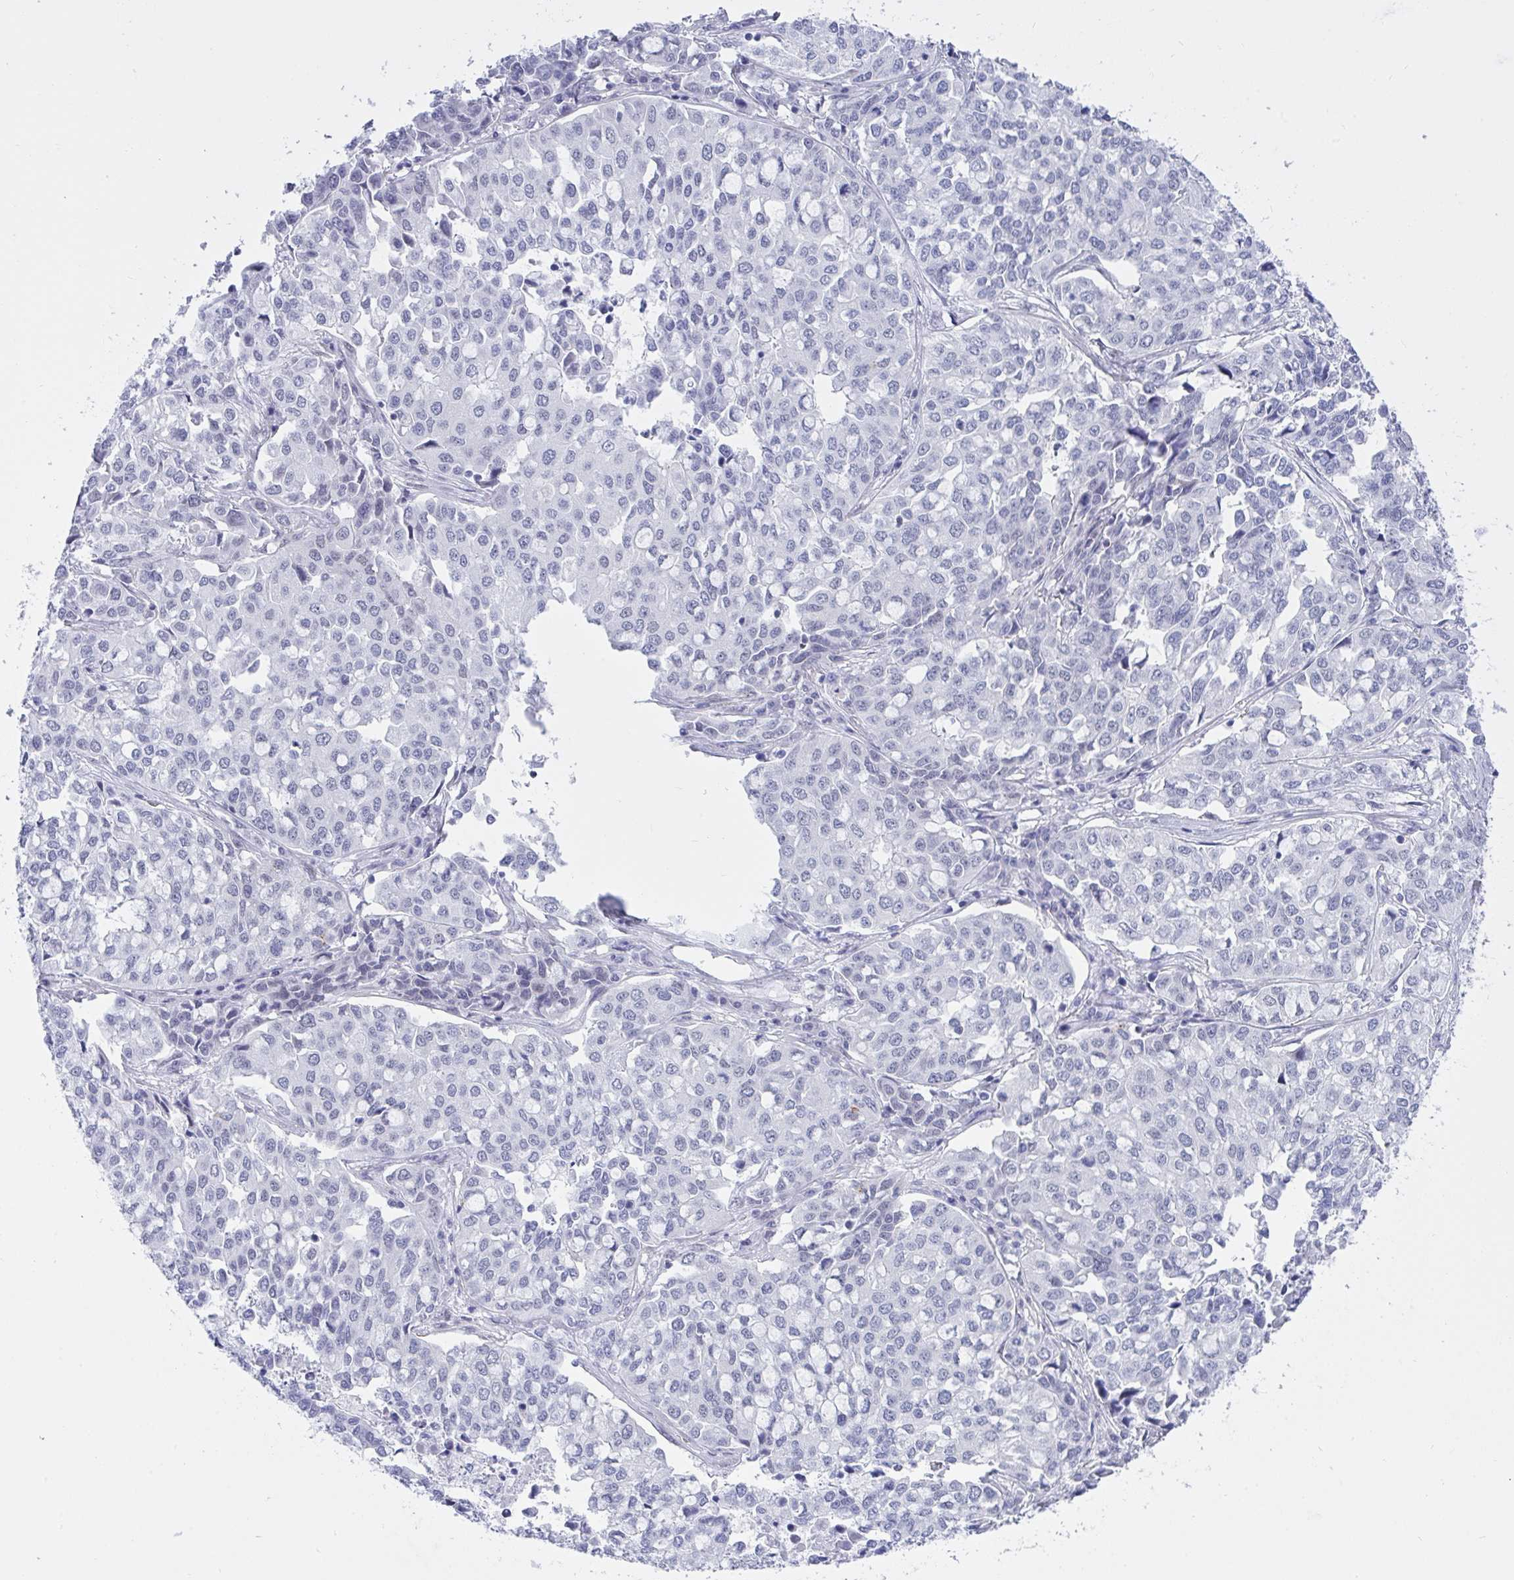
{"staining": {"intensity": "negative", "quantity": "none", "location": "none"}, "tissue": "lung cancer", "cell_type": "Tumor cells", "image_type": "cancer", "snomed": [{"axis": "morphology", "description": "Adenocarcinoma, NOS"}, {"axis": "morphology", "description": "Adenocarcinoma, metastatic, NOS"}, {"axis": "topography", "description": "Lymph node"}, {"axis": "topography", "description": "Lung"}], "caption": "The micrograph shows no significant expression in tumor cells of lung adenocarcinoma.", "gene": "FBXL22", "patient": {"sex": "female", "age": 65}}